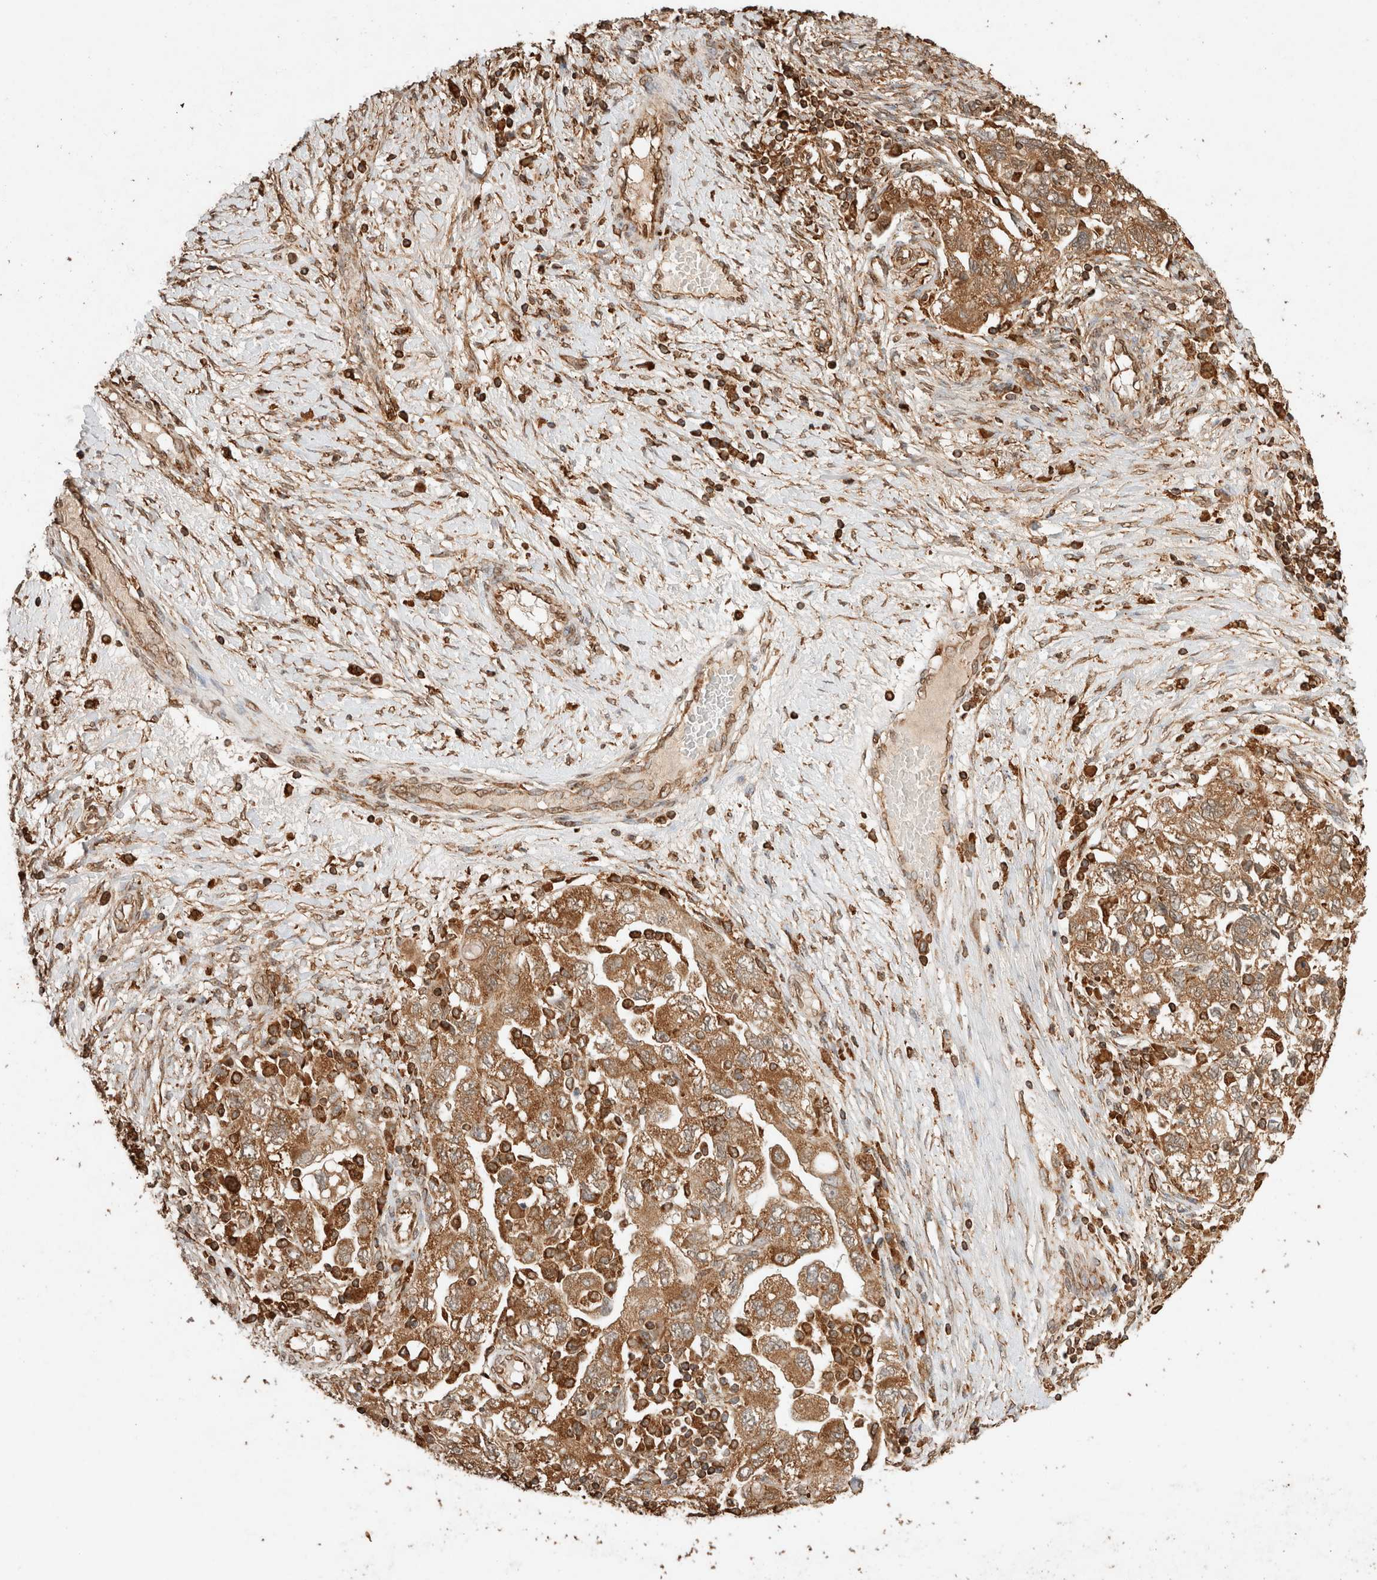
{"staining": {"intensity": "moderate", "quantity": ">75%", "location": "cytoplasmic/membranous"}, "tissue": "ovarian cancer", "cell_type": "Tumor cells", "image_type": "cancer", "snomed": [{"axis": "morphology", "description": "Carcinoma, NOS"}, {"axis": "morphology", "description": "Cystadenocarcinoma, serous, NOS"}, {"axis": "topography", "description": "Ovary"}], "caption": "Protein expression analysis of ovarian carcinoma reveals moderate cytoplasmic/membranous staining in approximately >75% of tumor cells. (IHC, brightfield microscopy, high magnification).", "gene": "ERAP1", "patient": {"sex": "female", "age": 69}}